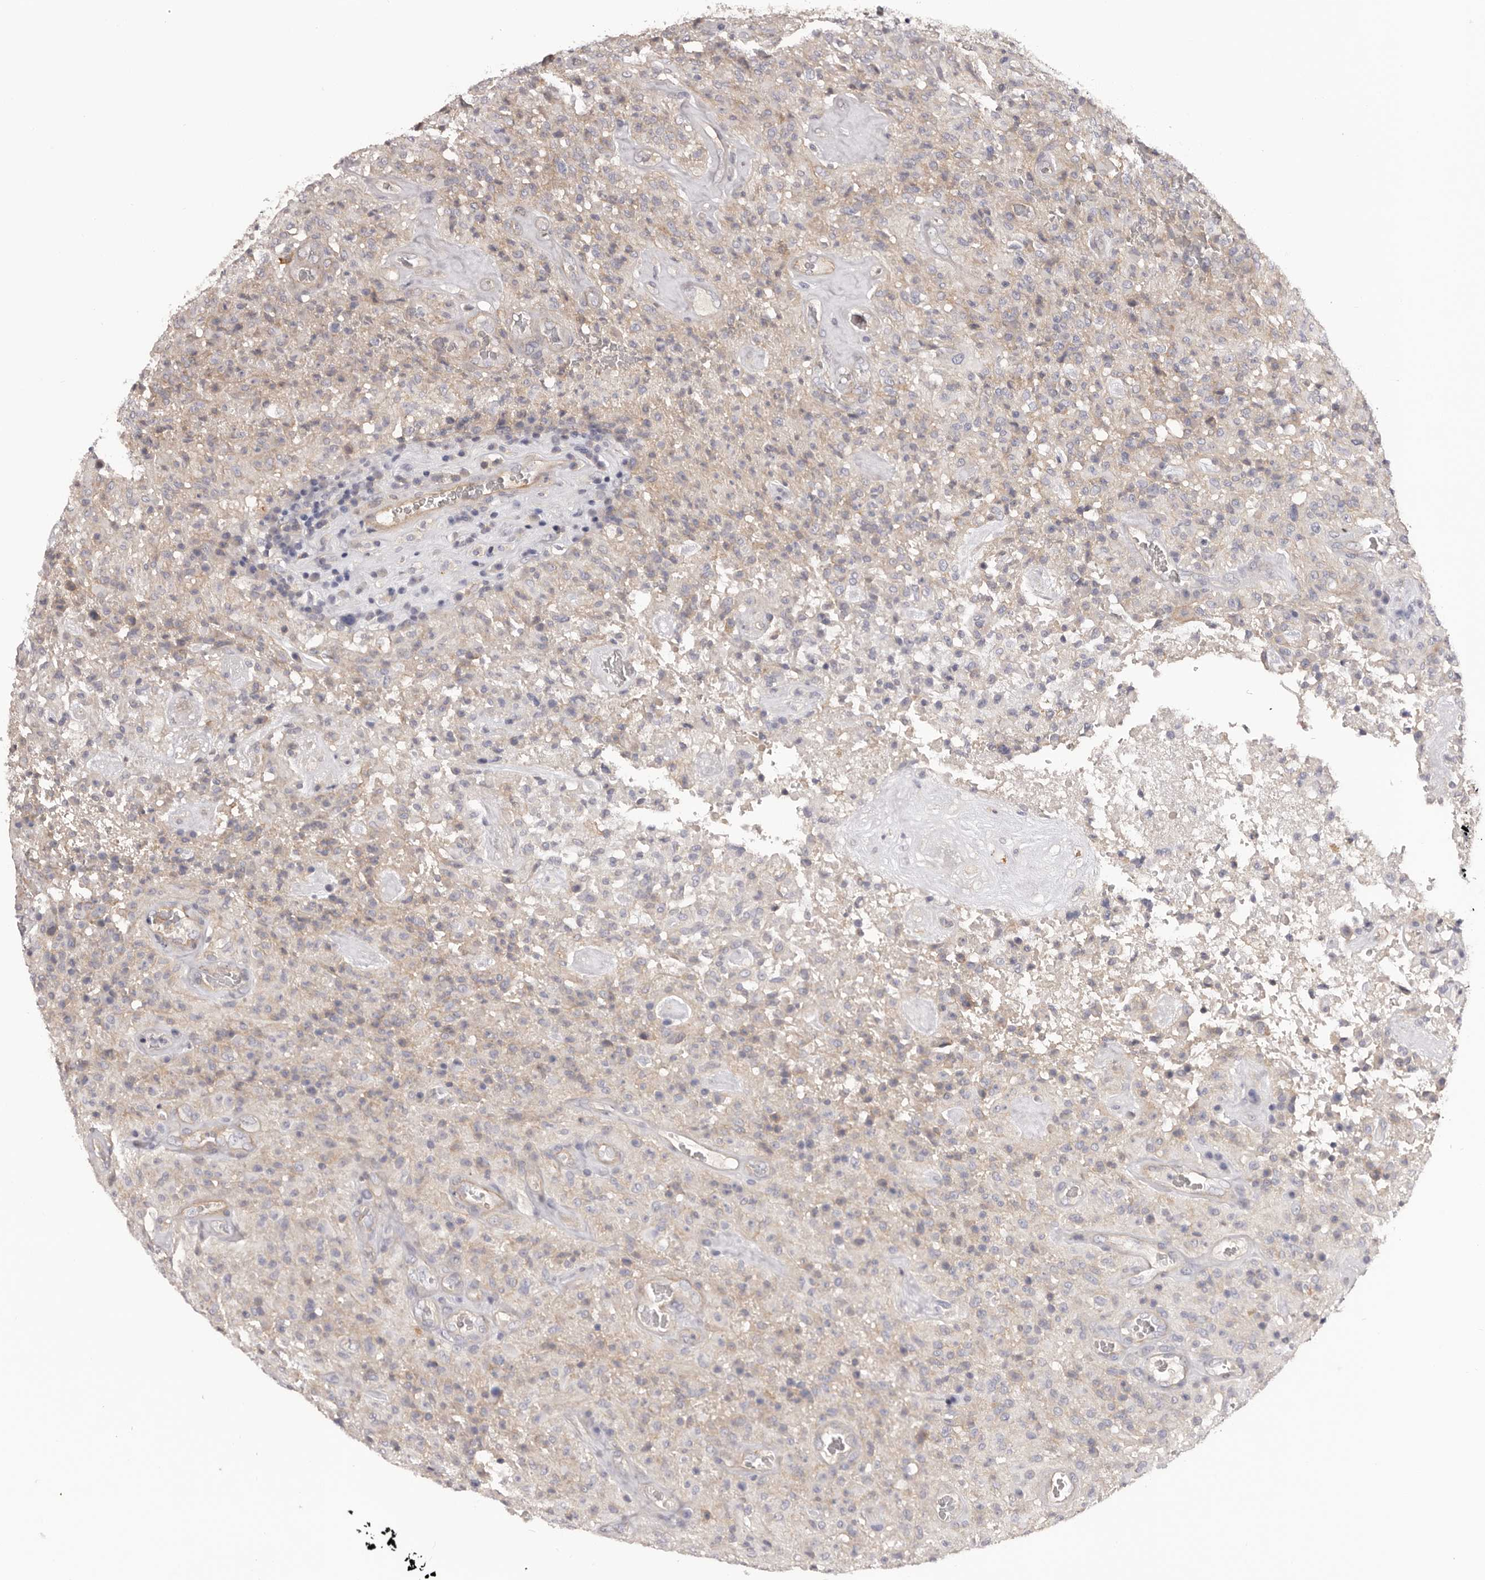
{"staining": {"intensity": "negative", "quantity": "none", "location": "none"}, "tissue": "glioma", "cell_type": "Tumor cells", "image_type": "cancer", "snomed": [{"axis": "morphology", "description": "Glioma, malignant, High grade"}, {"axis": "topography", "description": "Brain"}], "caption": "Malignant glioma (high-grade) was stained to show a protein in brown. There is no significant expression in tumor cells.", "gene": "DMRT2", "patient": {"sex": "female", "age": 57}}